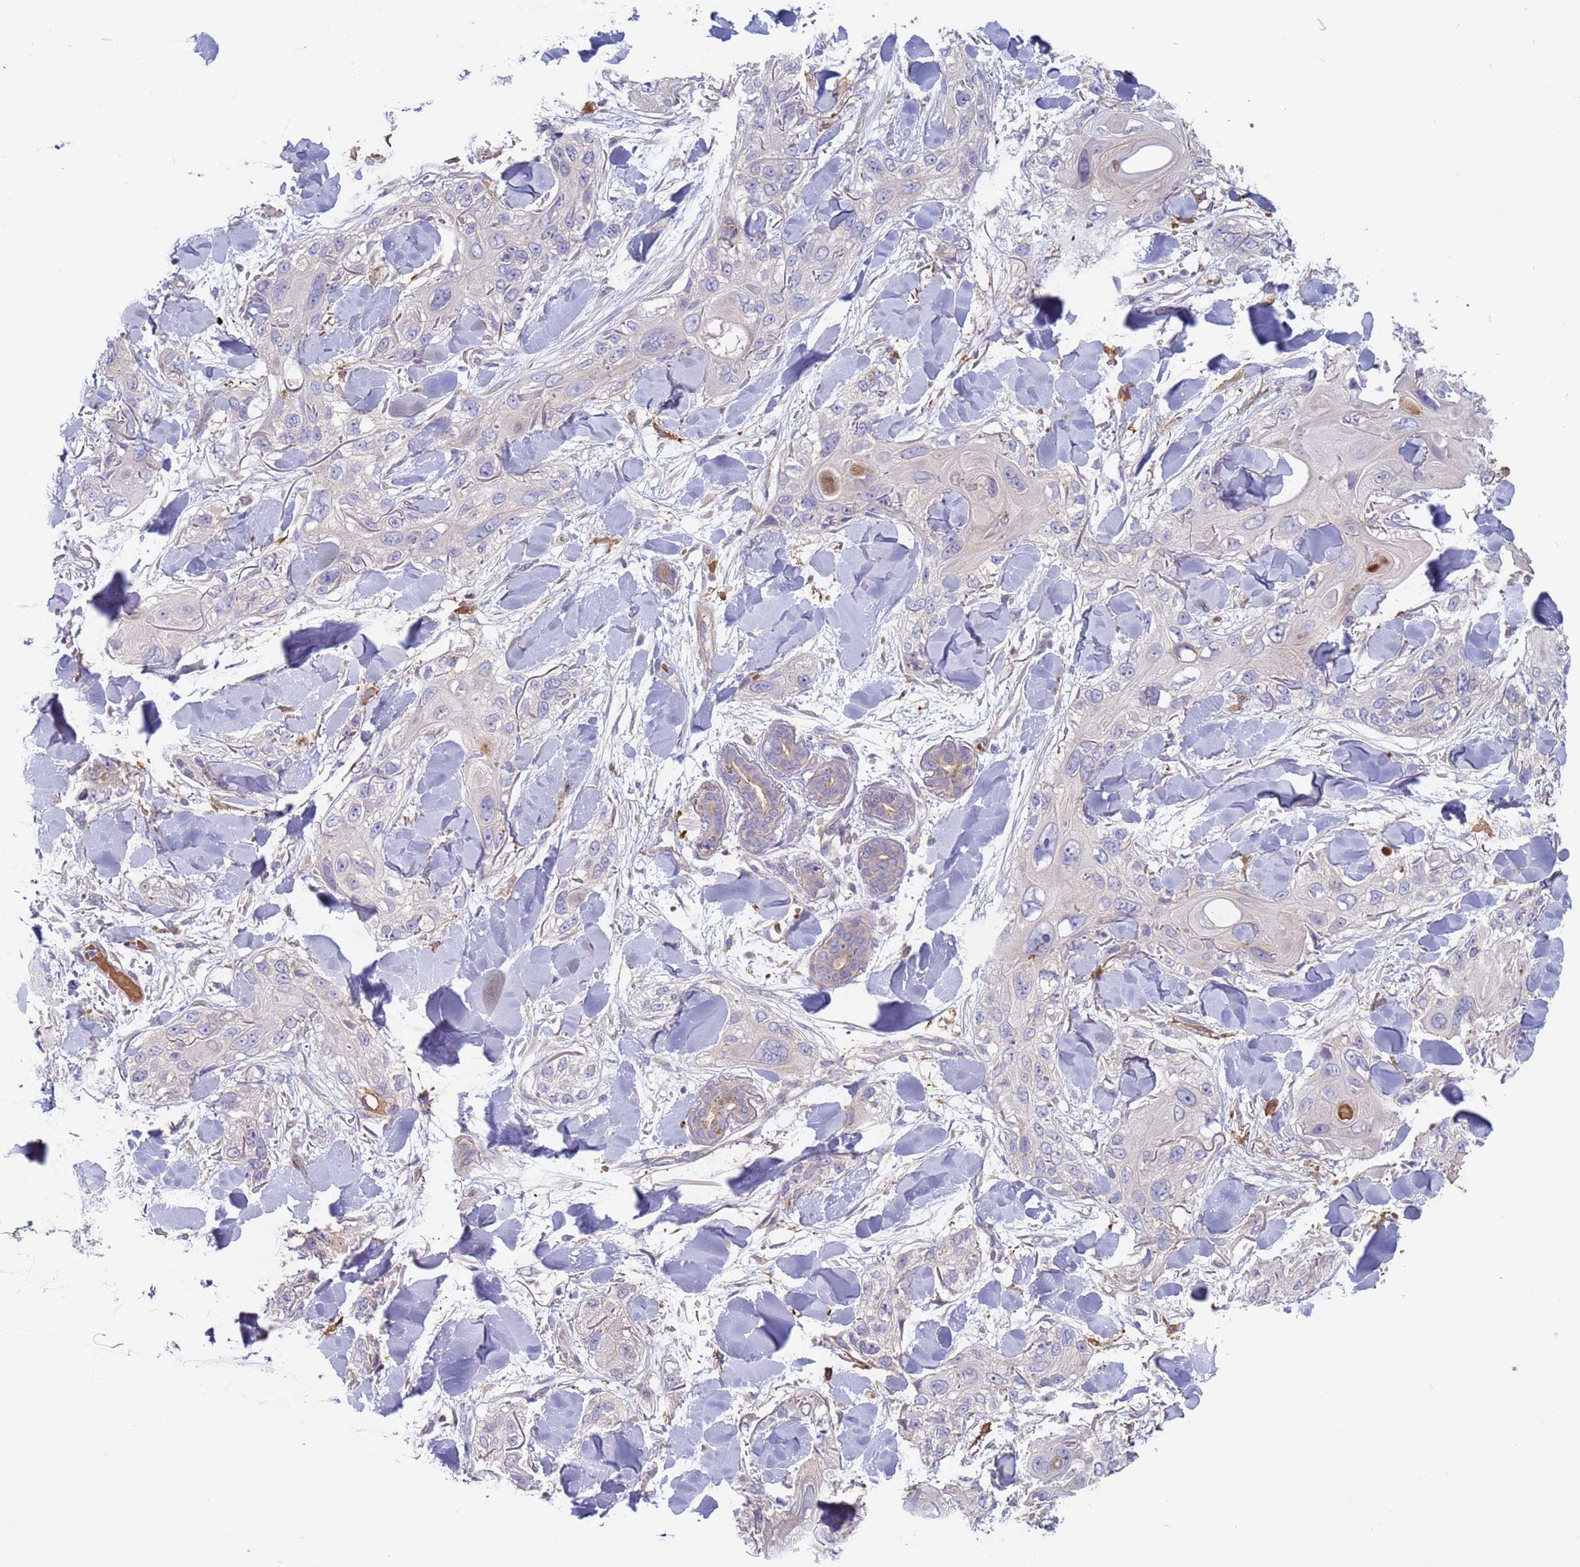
{"staining": {"intensity": "negative", "quantity": "none", "location": "none"}, "tissue": "skin cancer", "cell_type": "Tumor cells", "image_type": "cancer", "snomed": [{"axis": "morphology", "description": "Normal tissue, NOS"}, {"axis": "morphology", "description": "Squamous cell carcinoma, NOS"}, {"axis": "topography", "description": "Skin"}], "caption": "High power microscopy photomicrograph of an immunohistochemistry (IHC) histopathology image of squamous cell carcinoma (skin), revealing no significant expression in tumor cells.", "gene": "MALRD1", "patient": {"sex": "male", "age": 72}}